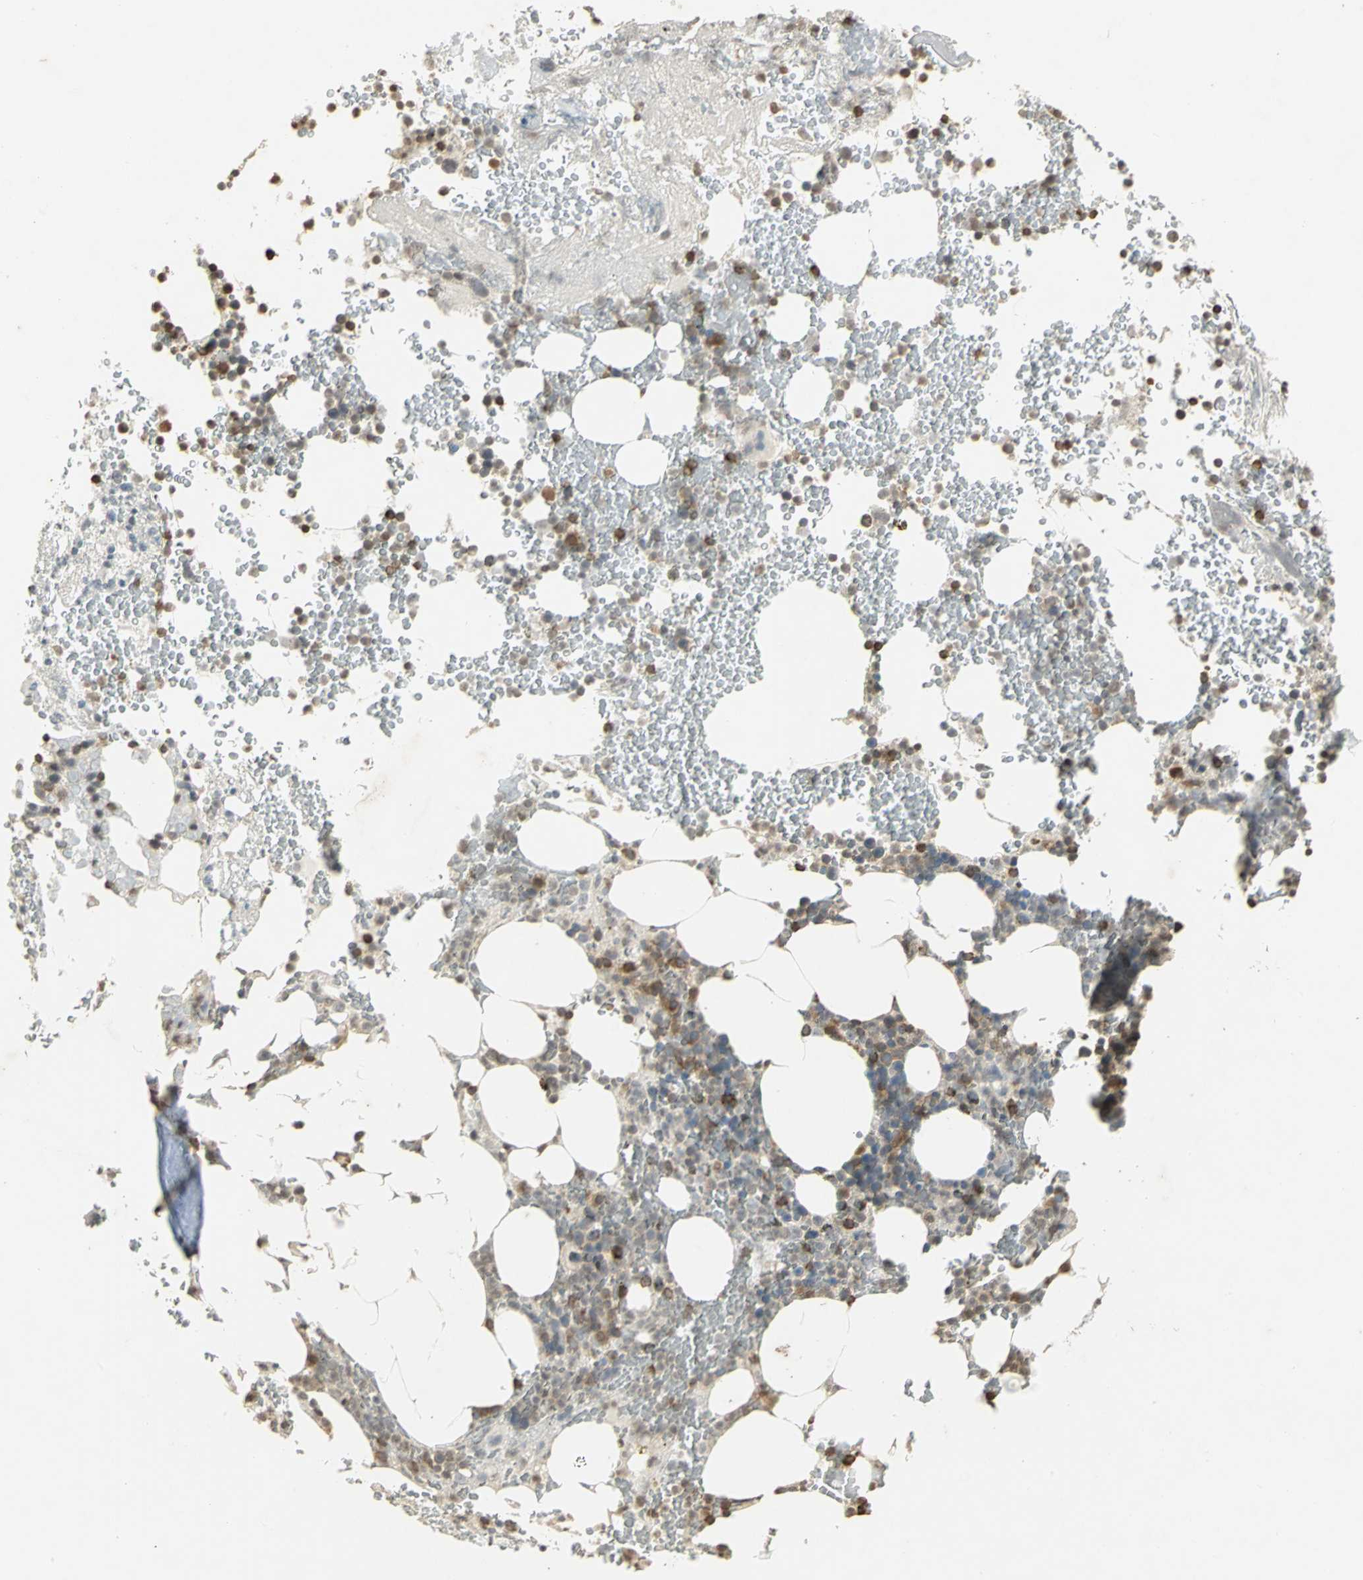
{"staining": {"intensity": "moderate", "quantity": "25%-75%", "location": "cytoplasmic/membranous"}, "tissue": "bone marrow", "cell_type": "Hematopoietic cells", "image_type": "normal", "snomed": [{"axis": "morphology", "description": "Normal tissue, NOS"}, {"axis": "topography", "description": "Bone marrow"}], "caption": "The histopathology image reveals immunohistochemical staining of normal bone marrow. There is moderate cytoplasmic/membranous staining is seen in about 25%-75% of hematopoietic cells.", "gene": "IL16", "patient": {"sex": "female", "age": 66}}